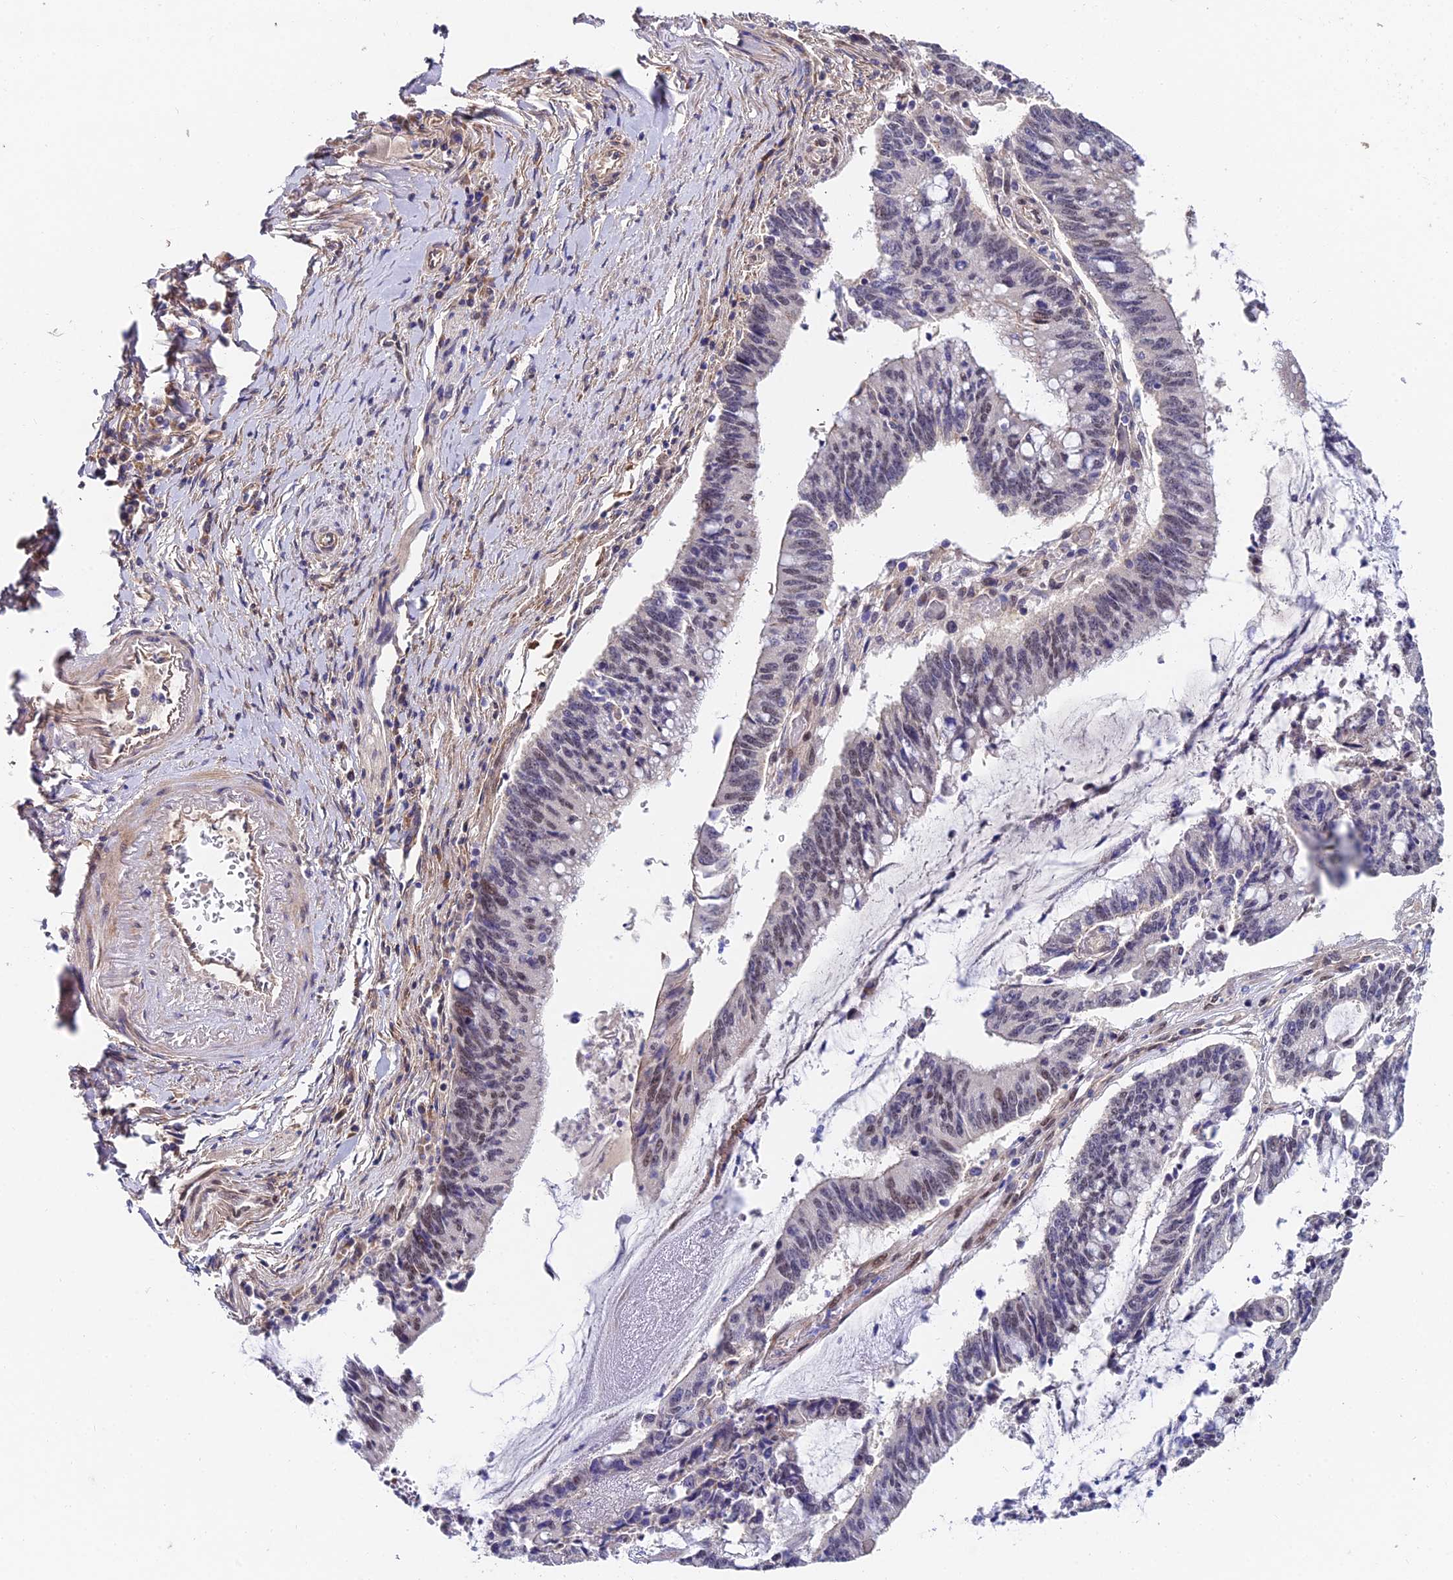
{"staining": {"intensity": "weak", "quantity": "<25%", "location": "nuclear"}, "tissue": "pancreatic cancer", "cell_type": "Tumor cells", "image_type": "cancer", "snomed": [{"axis": "morphology", "description": "Adenocarcinoma, NOS"}, {"axis": "topography", "description": "Pancreas"}], "caption": "Pancreatic cancer was stained to show a protein in brown. There is no significant expression in tumor cells.", "gene": "TRIM24", "patient": {"sex": "female", "age": 50}}